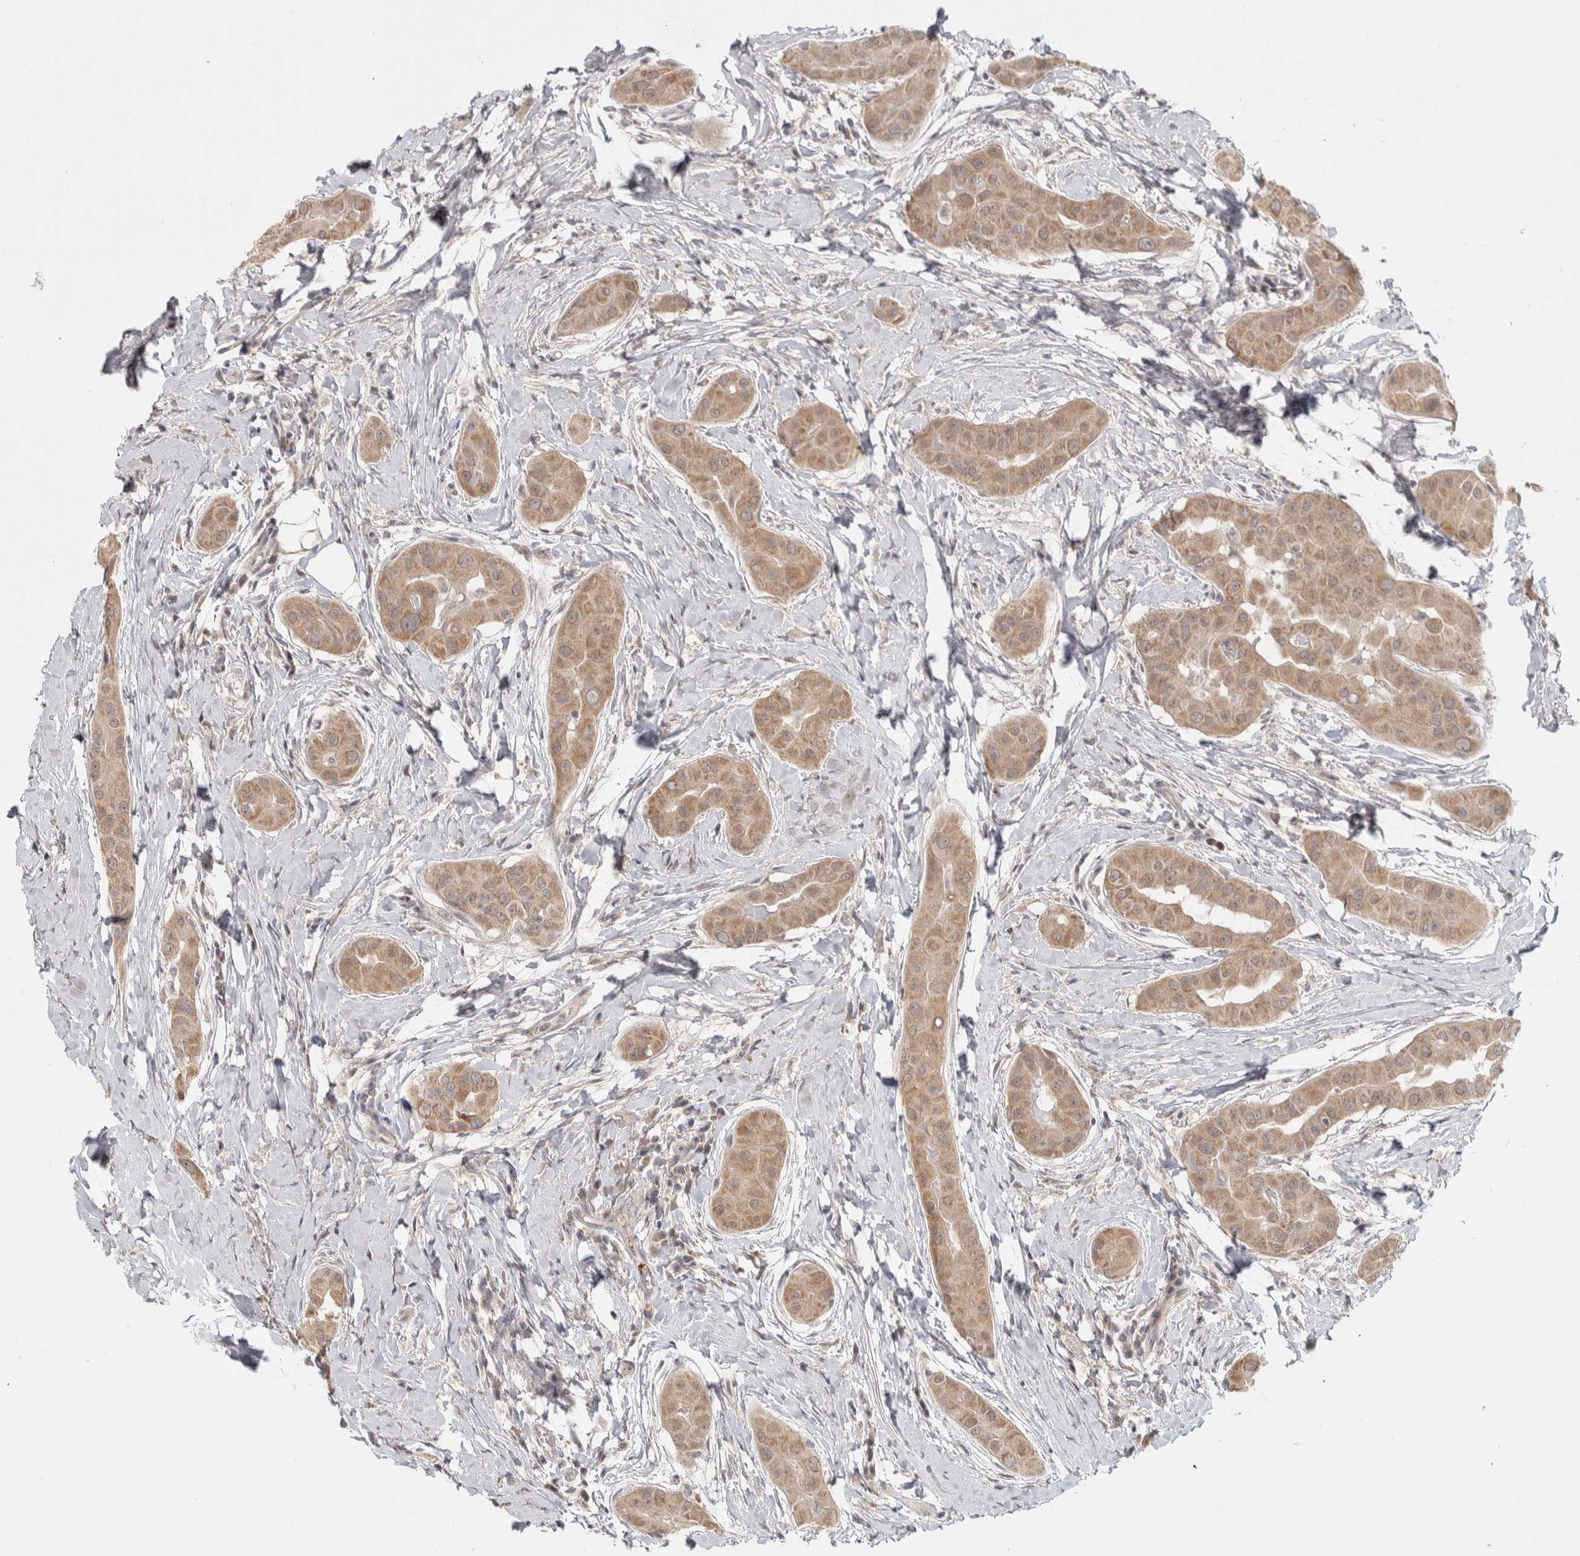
{"staining": {"intensity": "moderate", "quantity": ">75%", "location": "cytoplasmic/membranous"}, "tissue": "thyroid cancer", "cell_type": "Tumor cells", "image_type": "cancer", "snomed": [{"axis": "morphology", "description": "Papillary adenocarcinoma, NOS"}, {"axis": "topography", "description": "Thyroid gland"}], "caption": "This is a photomicrograph of IHC staining of thyroid cancer, which shows moderate staining in the cytoplasmic/membranous of tumor cells.", "gene": "ZNF318", "patient": {"sex": "male", "age": 33}}